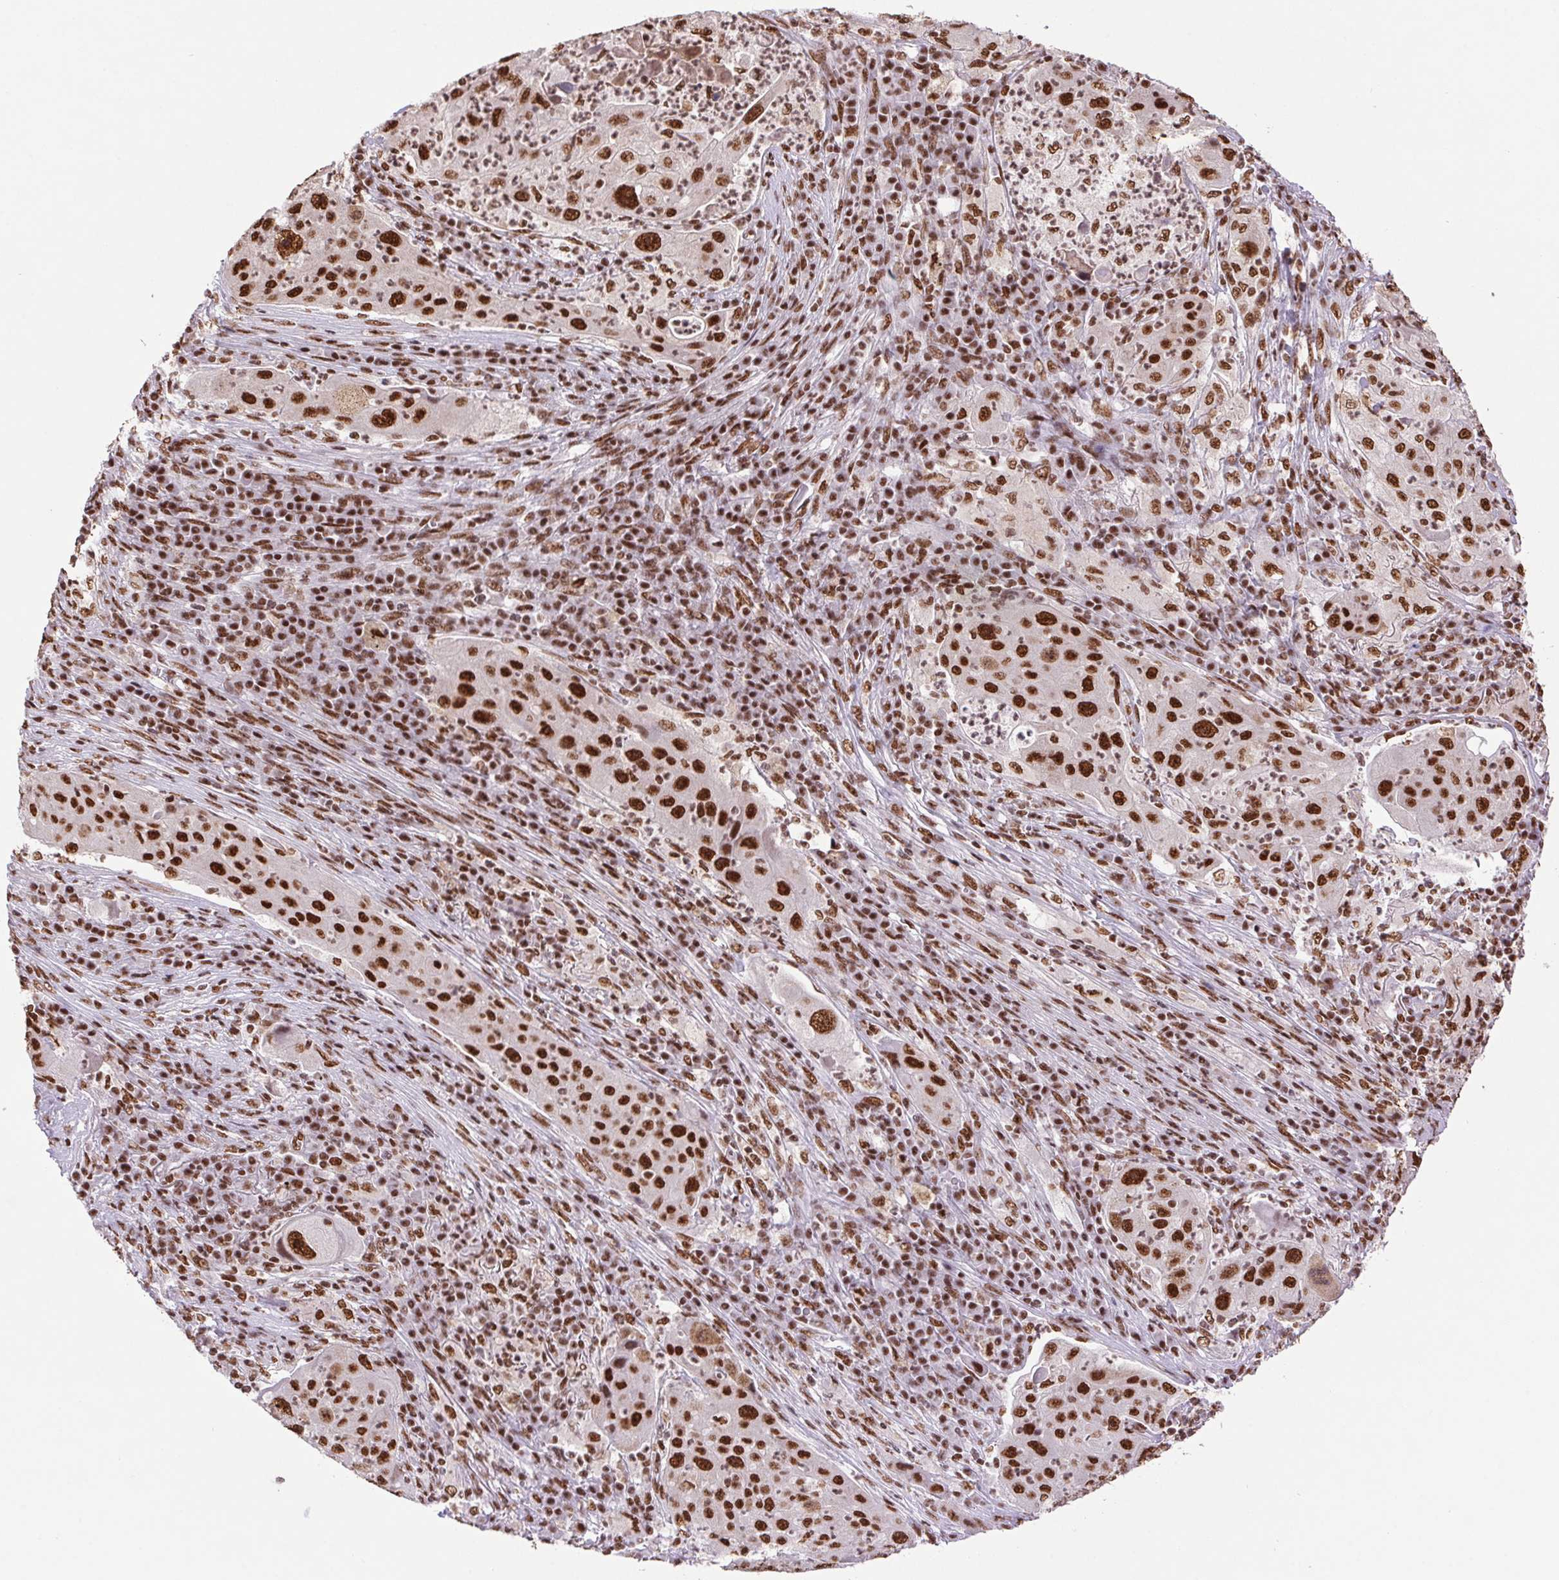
{"staining": {"intensity": "strong", "quantity": ">75%", "location": "nuclear"}, "tissue": "lung cancer", "cell_type": "Tumor cells", "image_type": "cancer", "snomed": [{"axis": "morphology", "description": "Squamous cell carcinoma, NOS"}, {"axis": "topography", "description": "Lung"}], "caption": "The photomicrograph displays immunohistochemical staining of lung squamous cell carcinoma. There is strong nuclear positivity is appreciated in approximately >75% of tumor cells.", "gene": "ZNF207", "patient": {"sex": "female", "age": 59}}